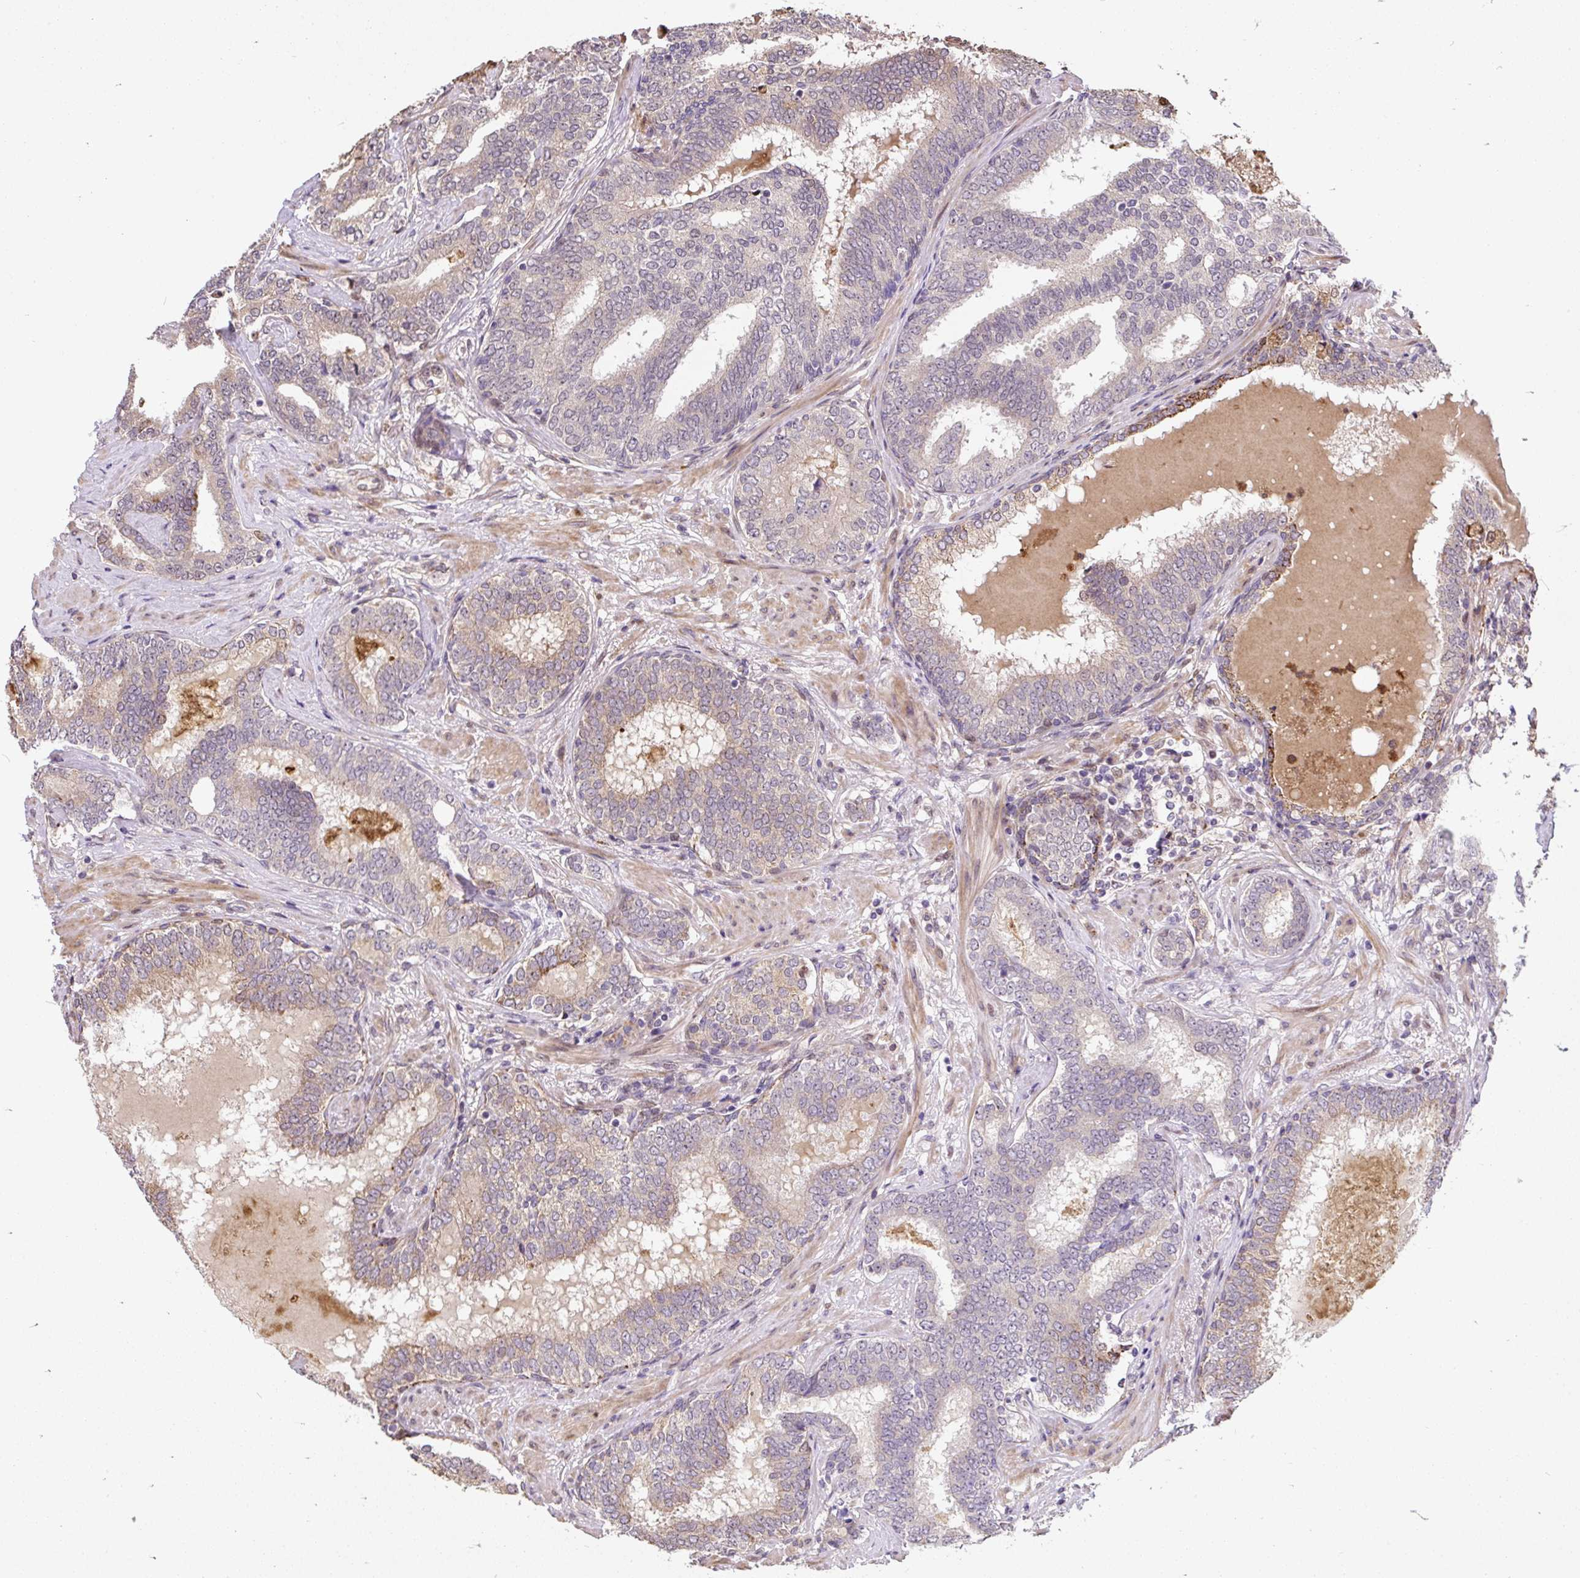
{"staining": {"intensity": "weak", "quantity": "<25%", "location": "cytoplasmic/membranous"}, "tissue": "prostate cancer", "cell_type": "Tumor cells", "image_type": "cancer", "snomed": [{"axis": "morphology", "description": "Adenocarcinoma, High grade"}, {"axis": "topography", "description": "Prostate"}], "caption": "Tumor cells are negative for protein expression in human prostate high-grade adenocarcinoma.", "gene": "PUS7L", "patient": {"sex": "male", "age": 72}}